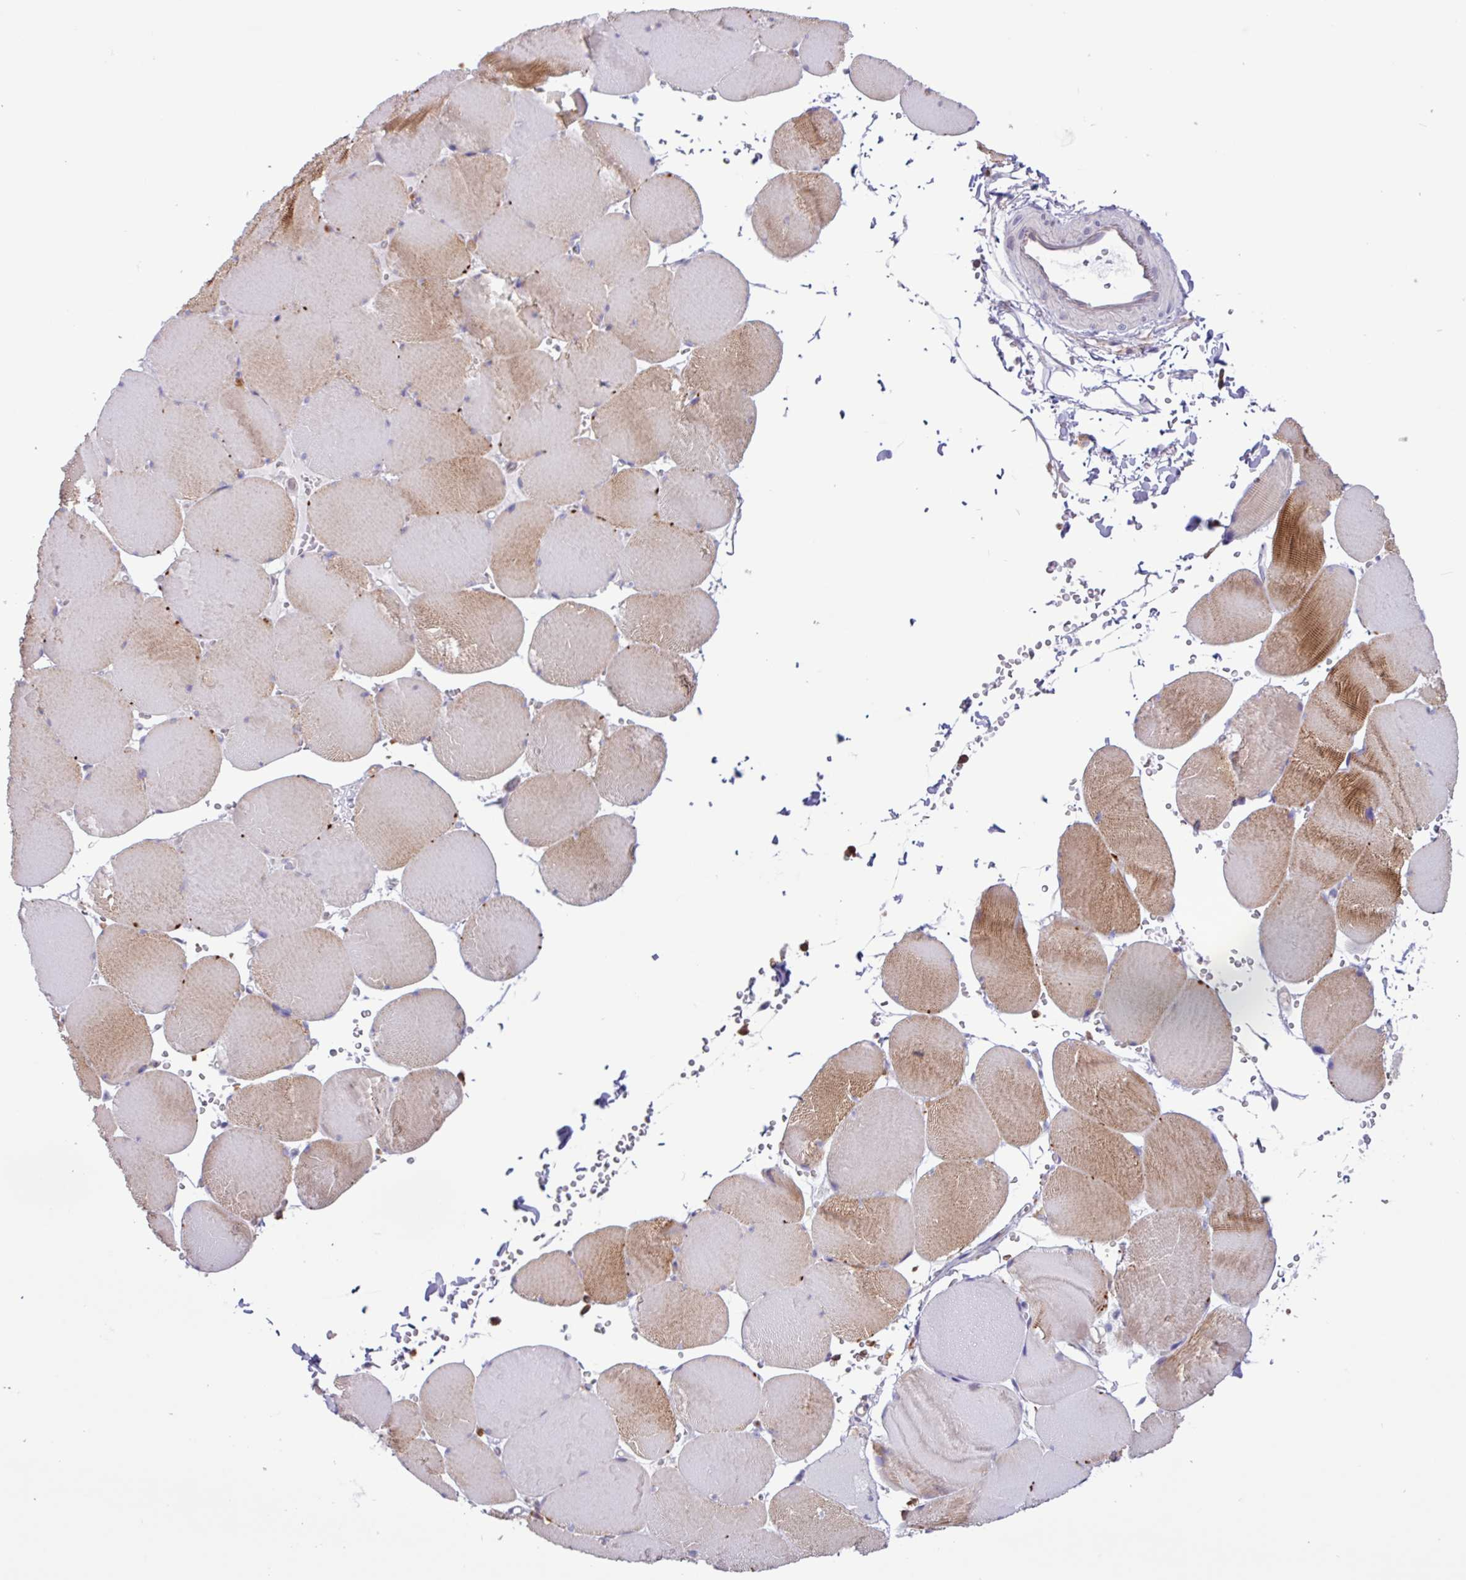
{"staining": {"intensity": "moderate", "quantity": "25%-75%", "location": "cytoplasmic/membranous"}, "tissue": "skeletal muscle", "cell_type": "Myocytes", "image_type": "normal", "snomed": [{"axis": "morphology", "description": "Normal tissue, NOS"}, {"axis": "topography", "description": "Skeletal muscle"}, {"axis": "topography", "description": "Head-Neck"}], "caption": "A medium amount of moderate cytoplasmic/membranous expression is identified in about 25%-75% of myocytes in benign skeletal muscle.", "gene": "ACTR3B", "patient": {"sex": "male", "age": 66}}